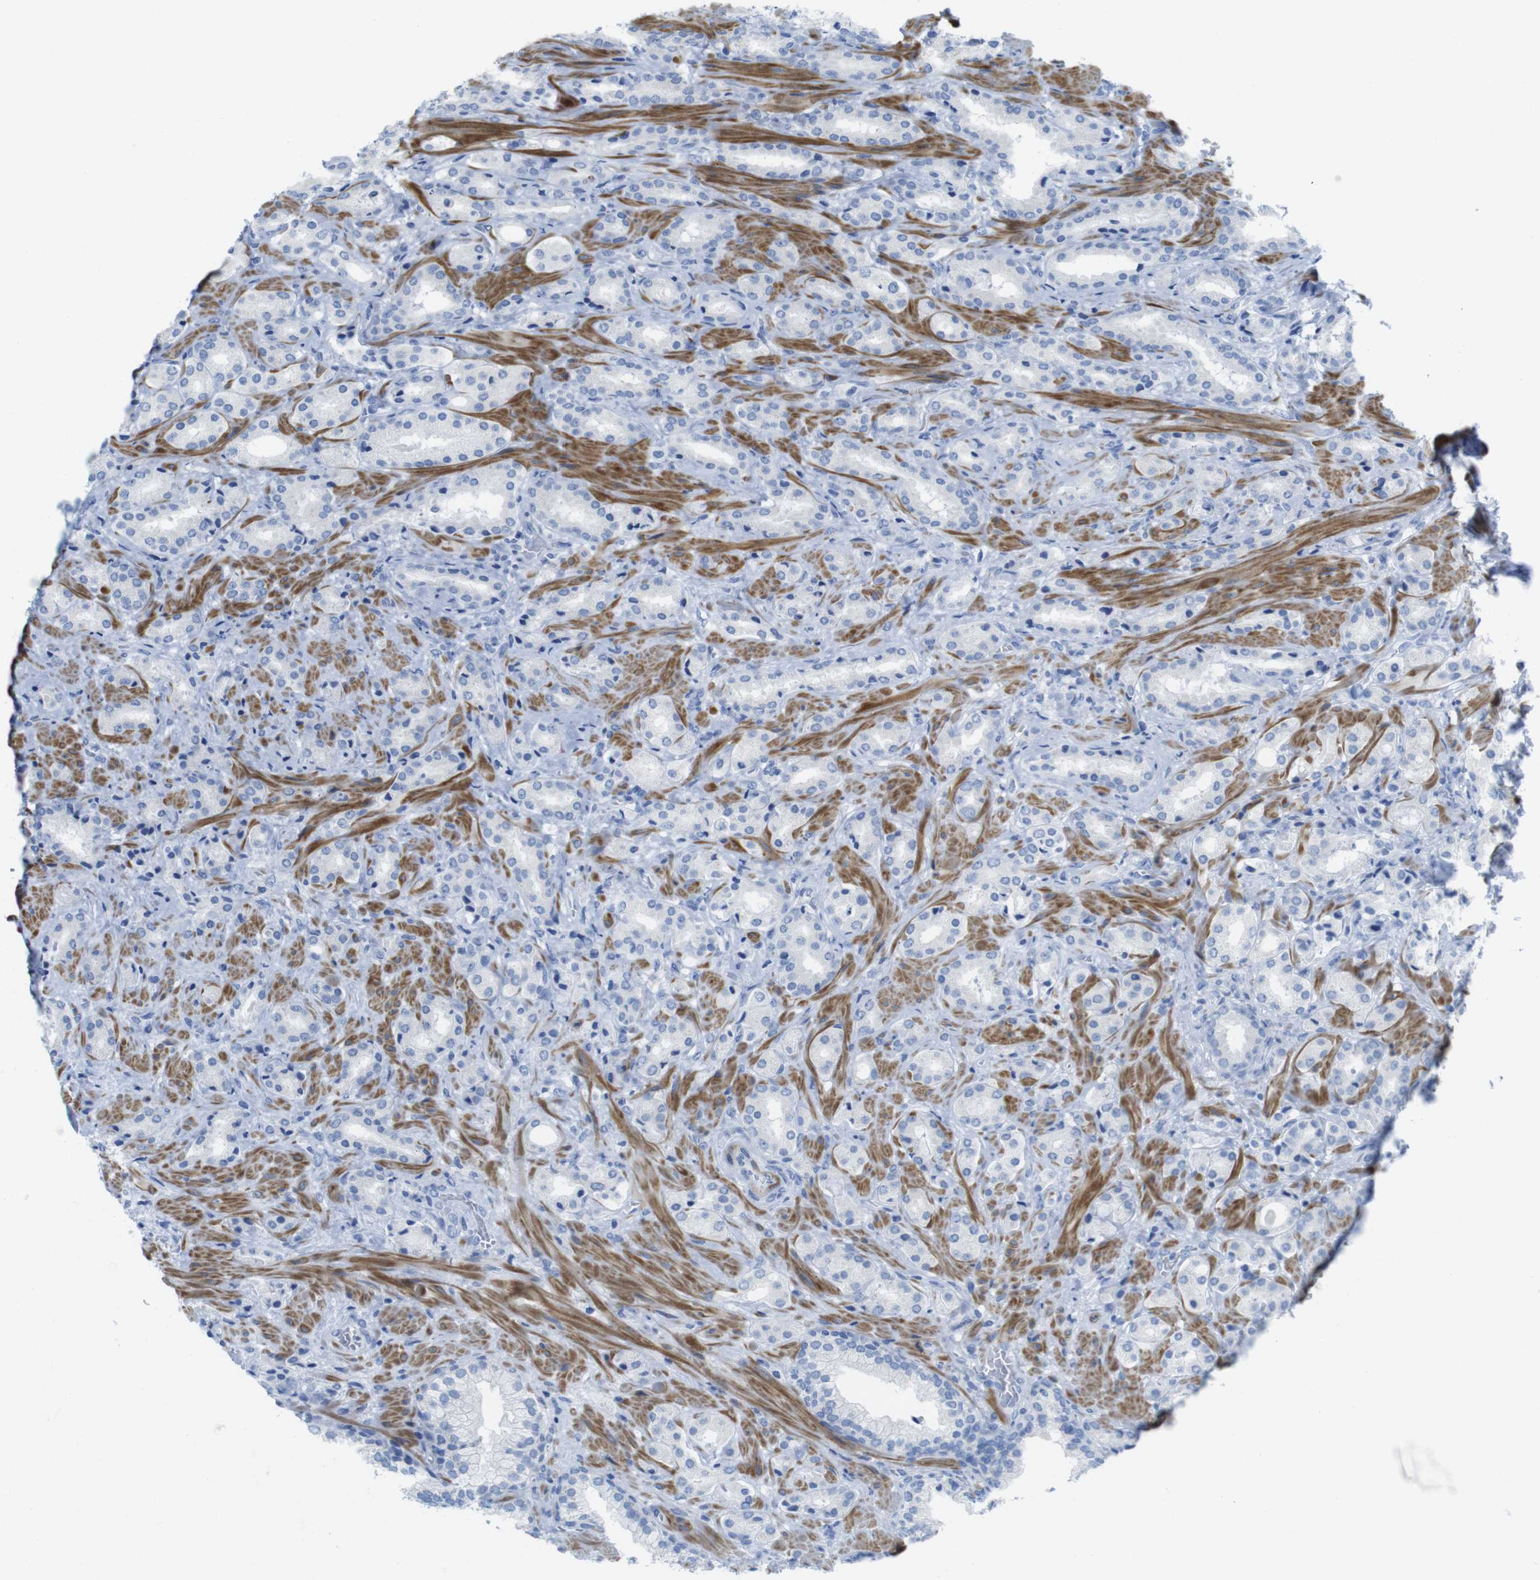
{"staining": {"intensity": "negative", "quantity": "none", "location": "none"}, "tissue": "prostate cancer", "cell_type": "Tumor cells", "image_type": "cancer", "snomed": [{"axis": "morphology", "description": "Adenocarcinoma, High grade"}, {"axis": "topography", "description": "Prostate"}], "caption": "A micrograph of human adenocarcinoma (high-grade) (prostate) is negative for staining in tumor cells. Brightfield microscopy of immunohistochemistry stained with DAB (brown) and hematoxylin (blue), captured at high magnification.", "gene": "ASIC5", "patient": {"sex": "male", "age": 64}}